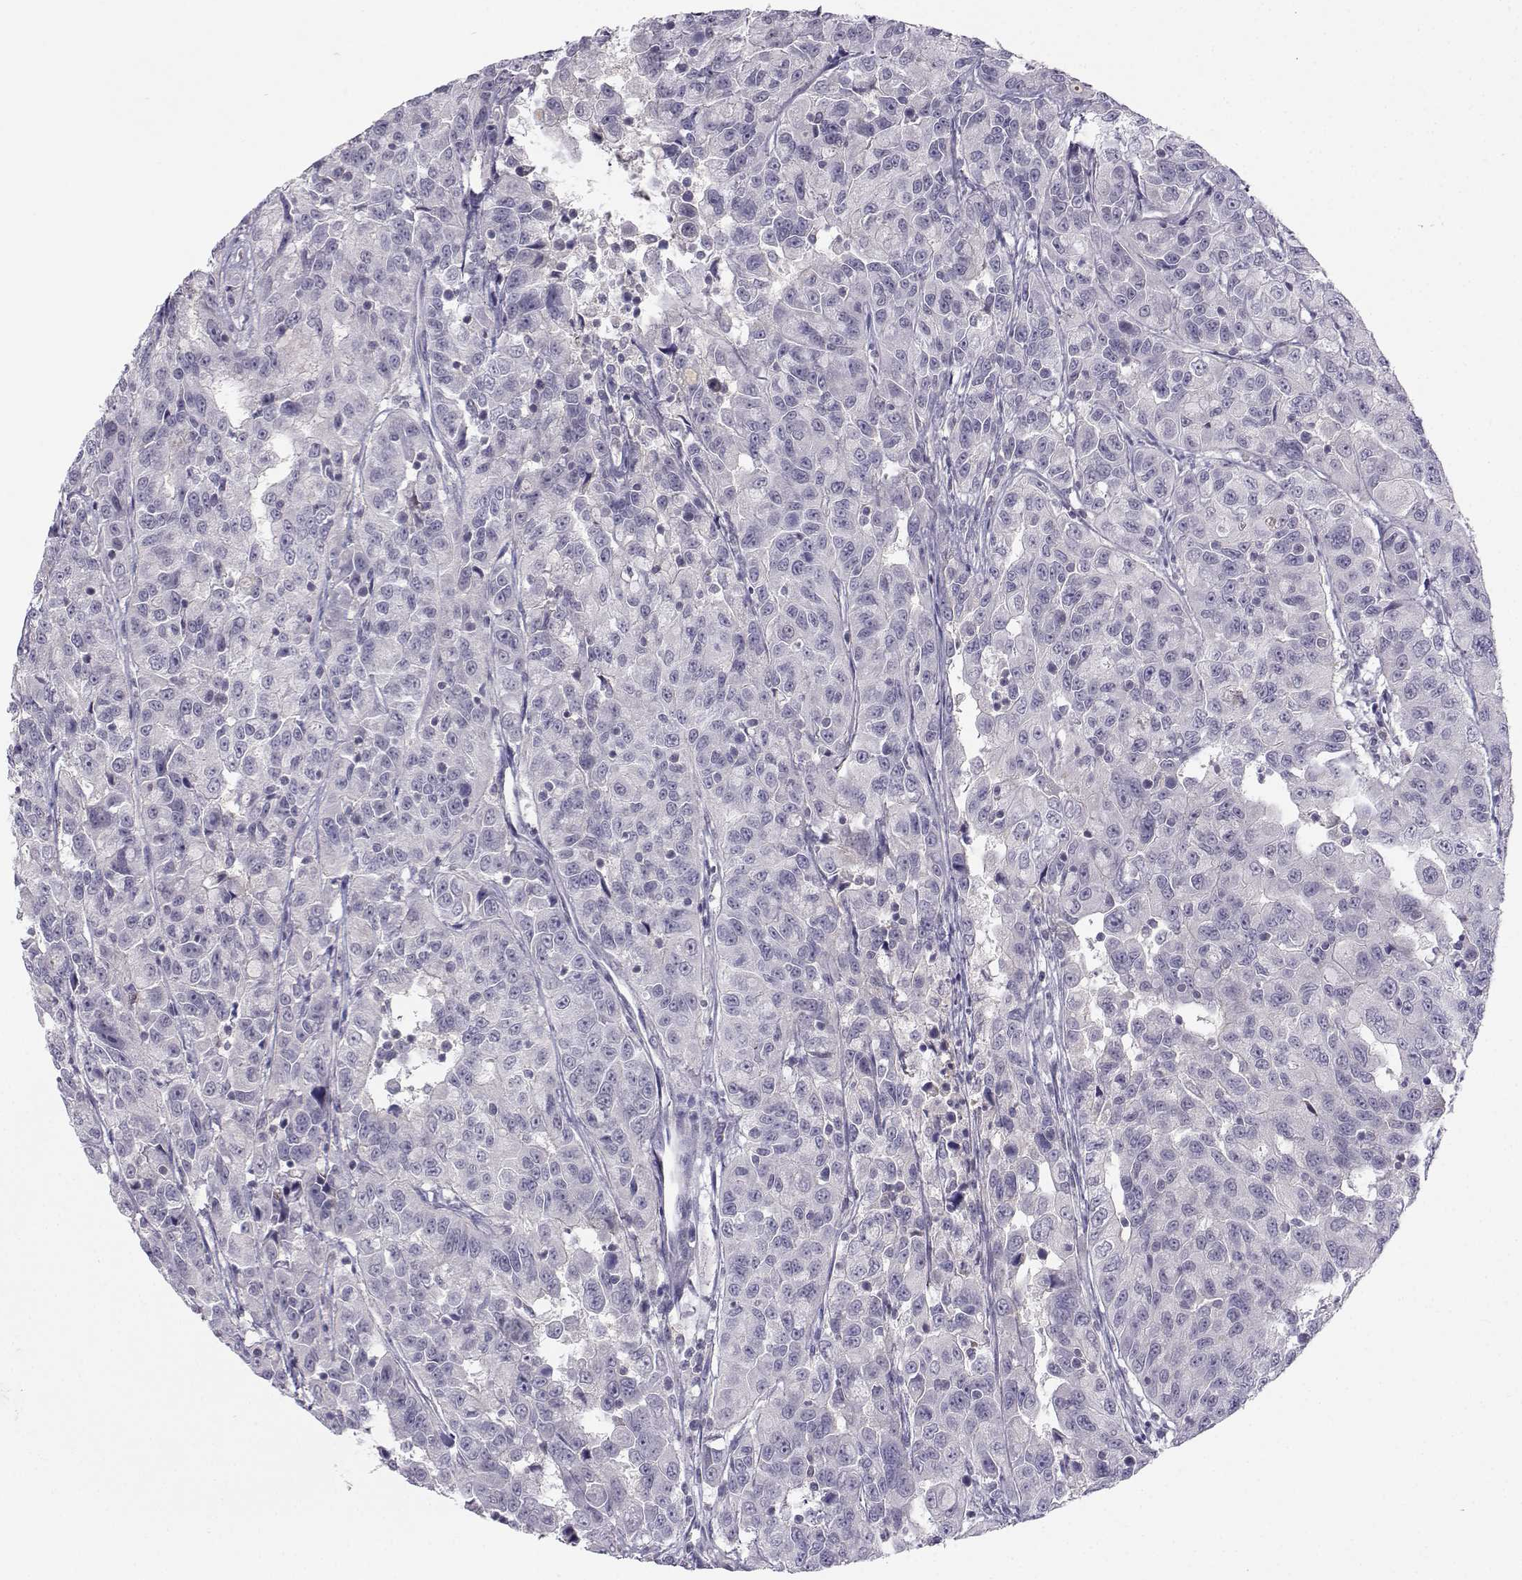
{"staining": {"intensity": "negative", "quantity": "none", "location": "none"}, "tissue": "urothelial cancer", "cell_type": "Tumor cells", "image_type": "cancer", "snomed": [{"axis": "morphology", "description": "Urothelial carcinoma, NOS"}, {"axis": "morphology", "description": "Urothelial carcinoma, High grade"}, {"axis": "topography", "description": "Urinary bladder"}], "caption": "Micrograph shows no protein expression in tumor cells of urothelial cancer tissue. The staining was performed using DAB to visualize the protein expression in brown, while the nuclei were stained in blue with hematoxylin (Magnification: 20x).", "gene": "MROH7", "patient": {"sex": "female", "age": 73}}